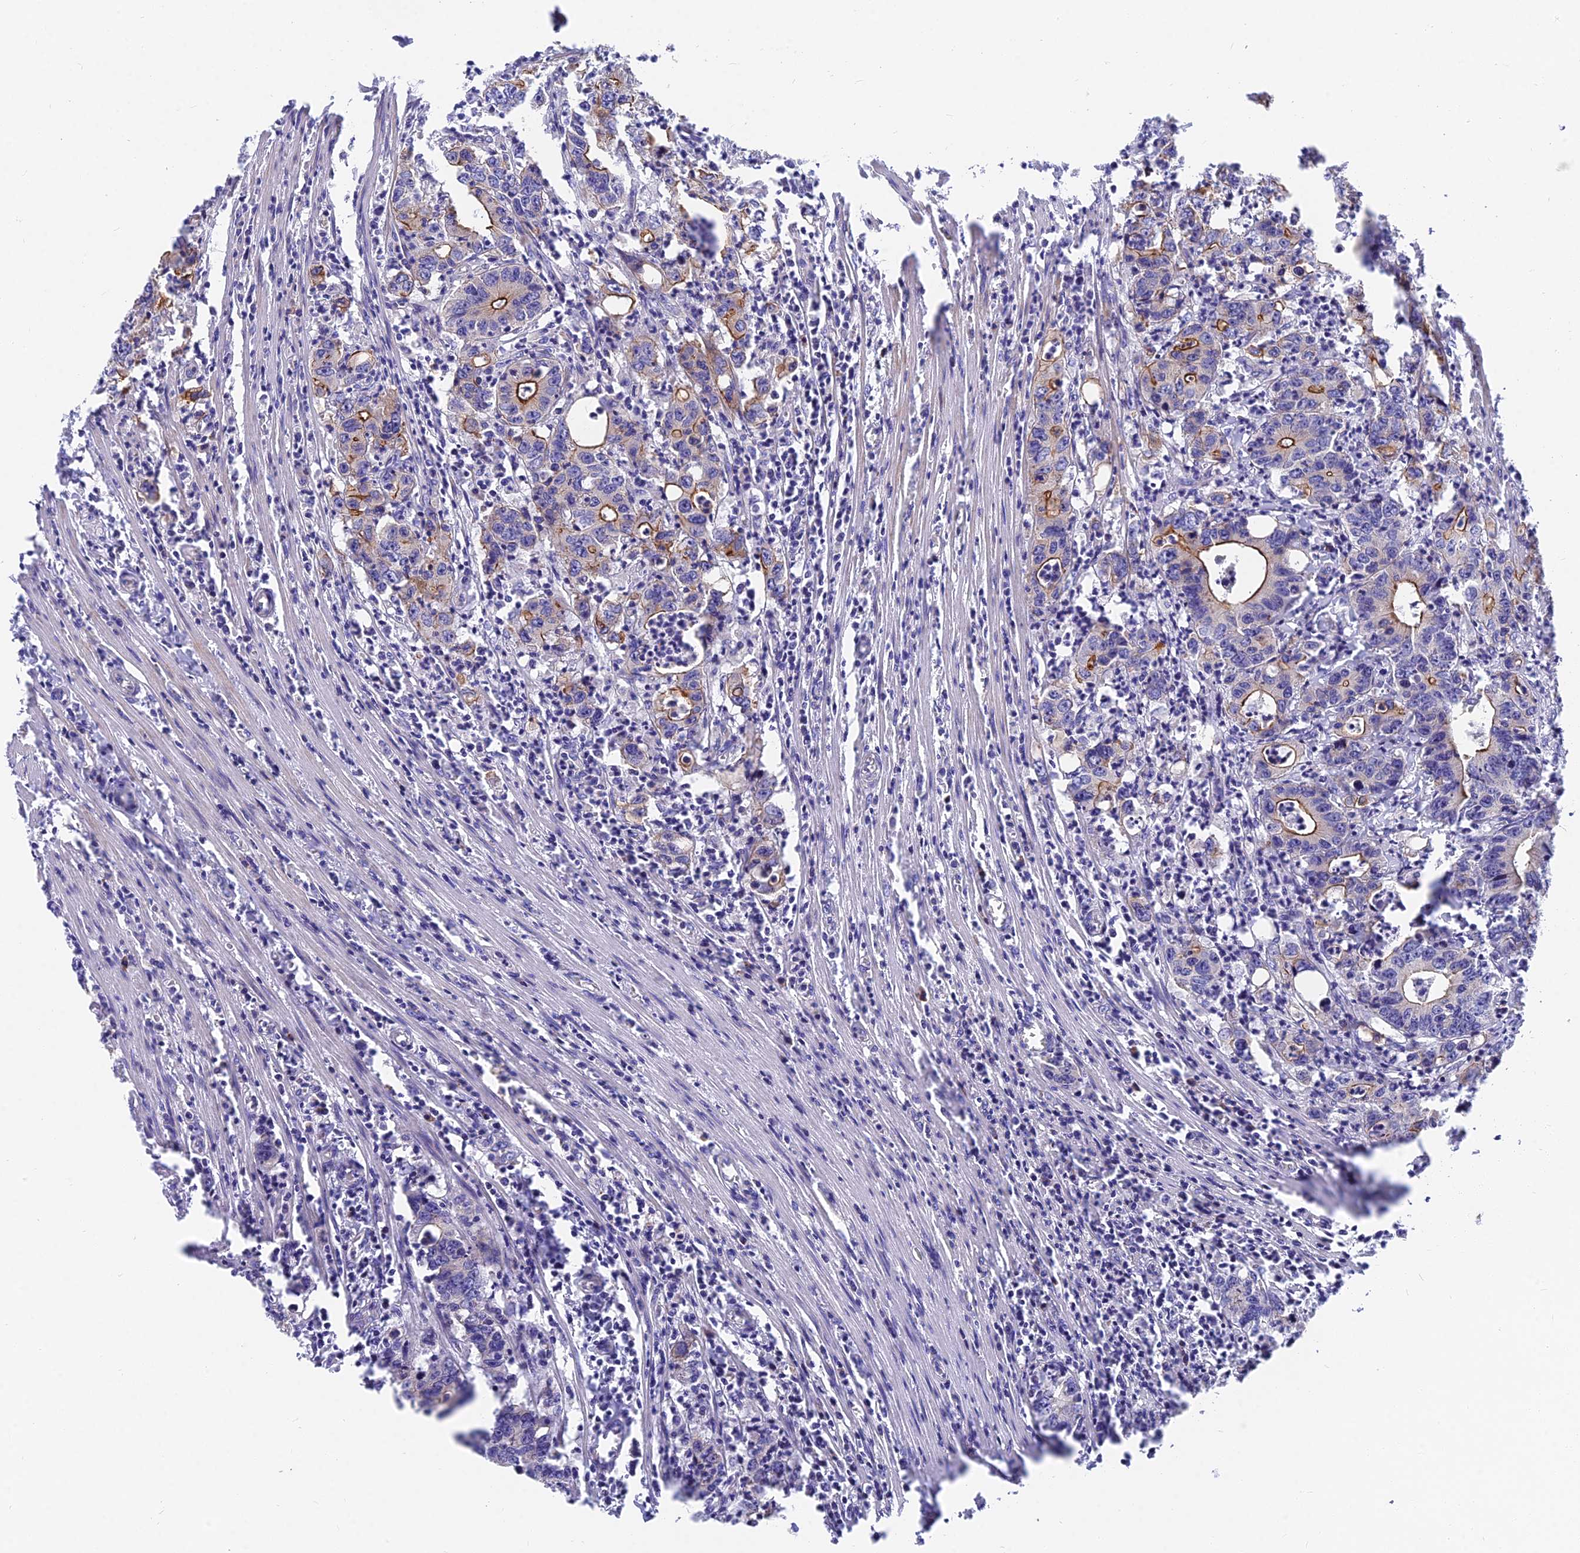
{"staining": {"intensity": "strong", "quantity": "<25%", "location": "cytoplasmic/membranous"}, "tissue": "colorectal cancer", "cell_type": "Tumor cells", "image_type": "cancer", "snomed": [{"axis": "morphology", "description": "Adenocarcinoma, NOS"}, {"axis": "topography", "description": "Colon"}], "caption": "Immunohistochemistry (IHC) of human adenocarcinoma (colorectal) exhibits medium levels of strong cytoplasmic/membranous expression in about <25% of tumor cells.", "gene": "MVB12A", "patient": {"sex": "female", "age": 75}}